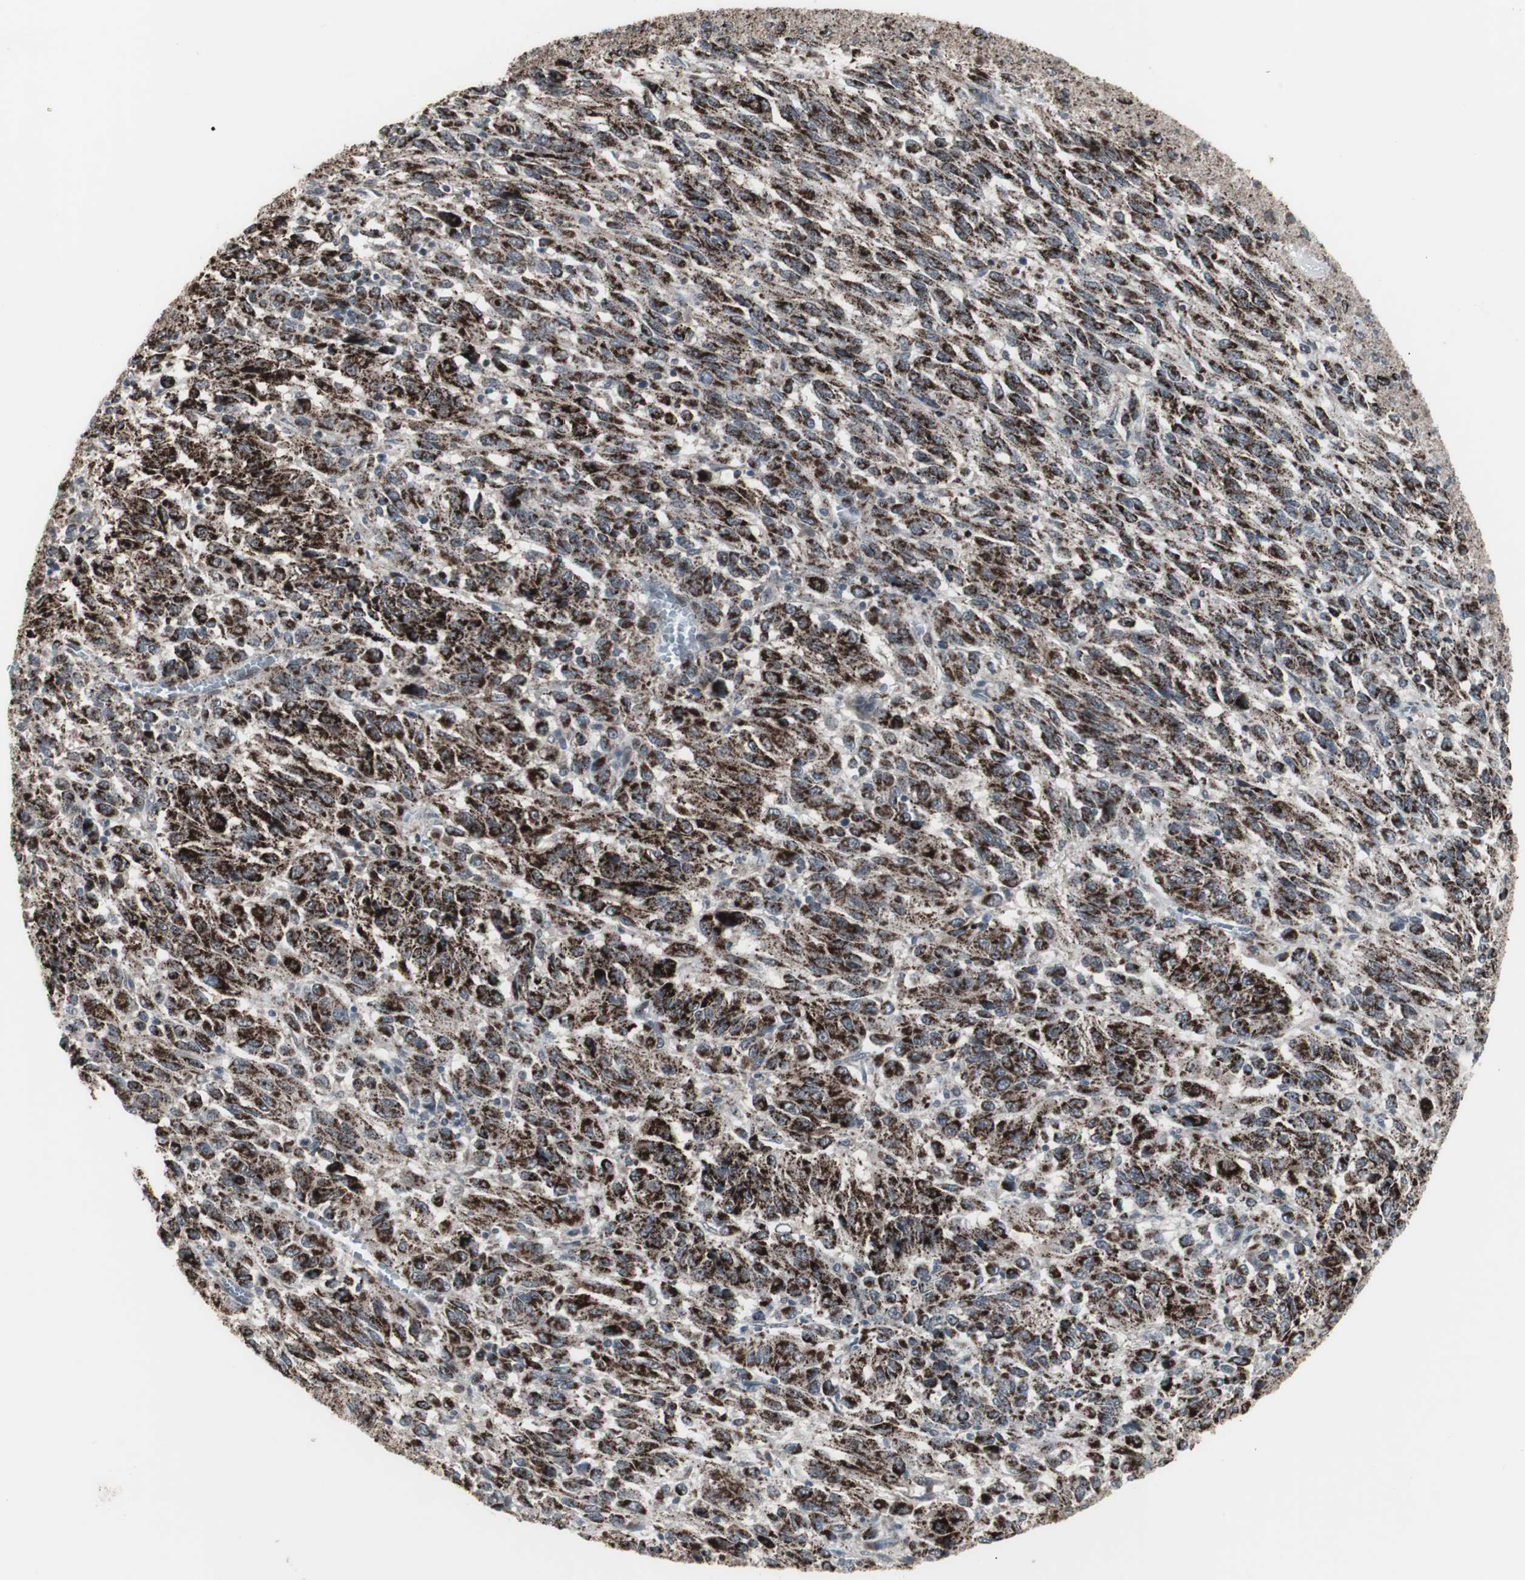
{"staining": {"intensity": "strong", "quantity": ">75%", "location": "cytoplasmic/membranous"}, "tissue": "melanoma", "cell_type": "Tumor cells", "image_type": "cancer", "snomed": [{"axis": "morphology", "description": "Malignant melanoma, Metastatic site"}, {"axis": "topography", "description": "Lung"}], "caption": "Immunohistochemical staining of malignant melanoma (metastatic site) shows high levels of strong cytoplasmic/membranous positivity in about >75% of tumor cells.", "gene": "RXRA", "patient": {"sex": "male", "age": 64}}